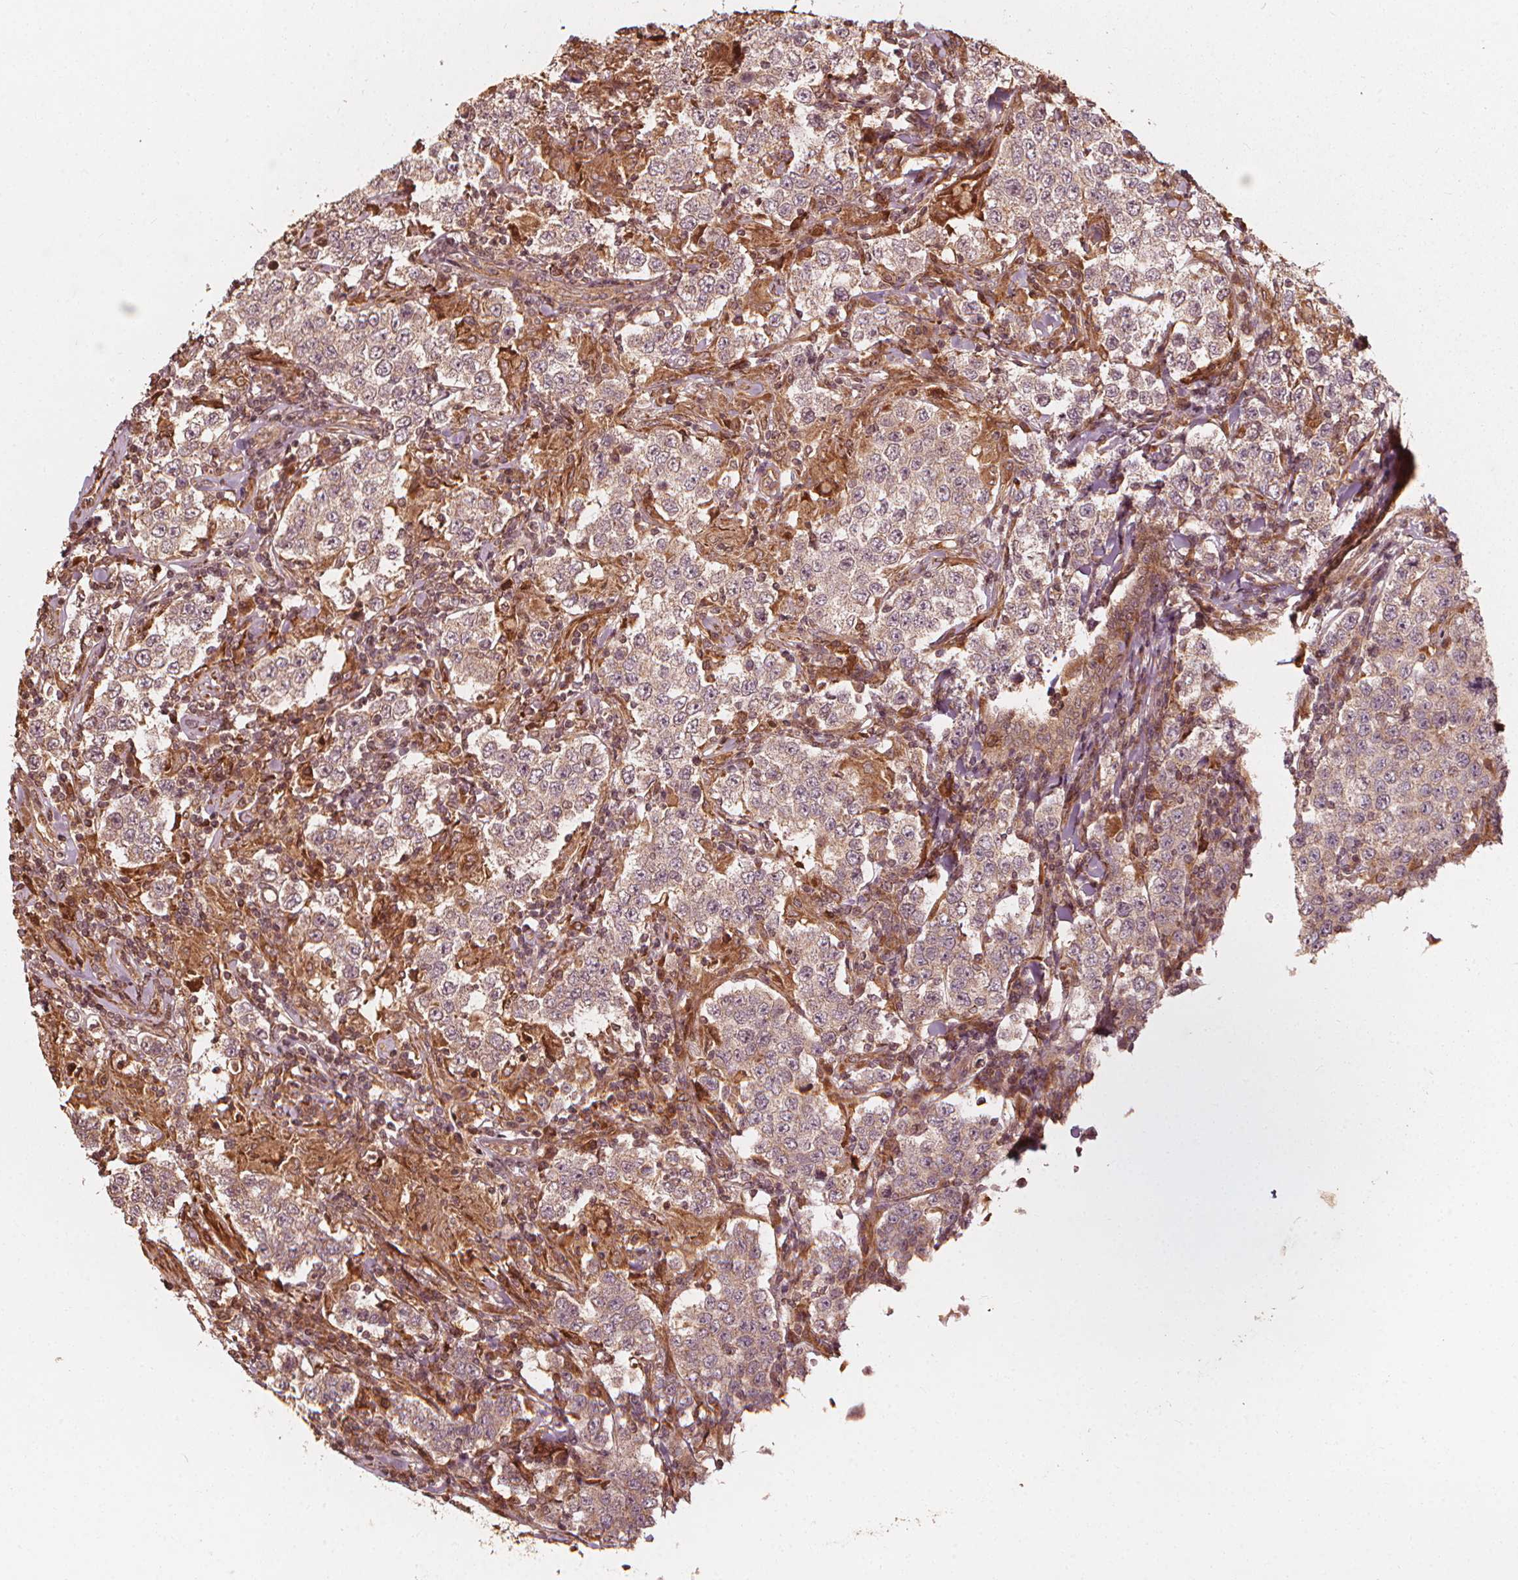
{"staining": {"intensity": "weak", "quantity": "<25%", "location": "cytoplasmic/membranous"}, "tissue": "testis cancer", "cell_type": "Tumor cells", "image_type": "cancer", "snomed": [{"axis": "morphology", "description": "Seminoma, NOS"}, {"axis": "morphology", "description": "Carcinoma, Embryonal, NOS"}, {"axis": "topography", "description": "Testis"}], "caption": "A high-resolution micrograph shows immunohistochemistry staining of embryonal carcinoma (testis), which shows no significant staining in tumor cells. Nuclei are stained in blue.", "gene": "NPC1", "patient": {"sex": "male", "age": 41}}